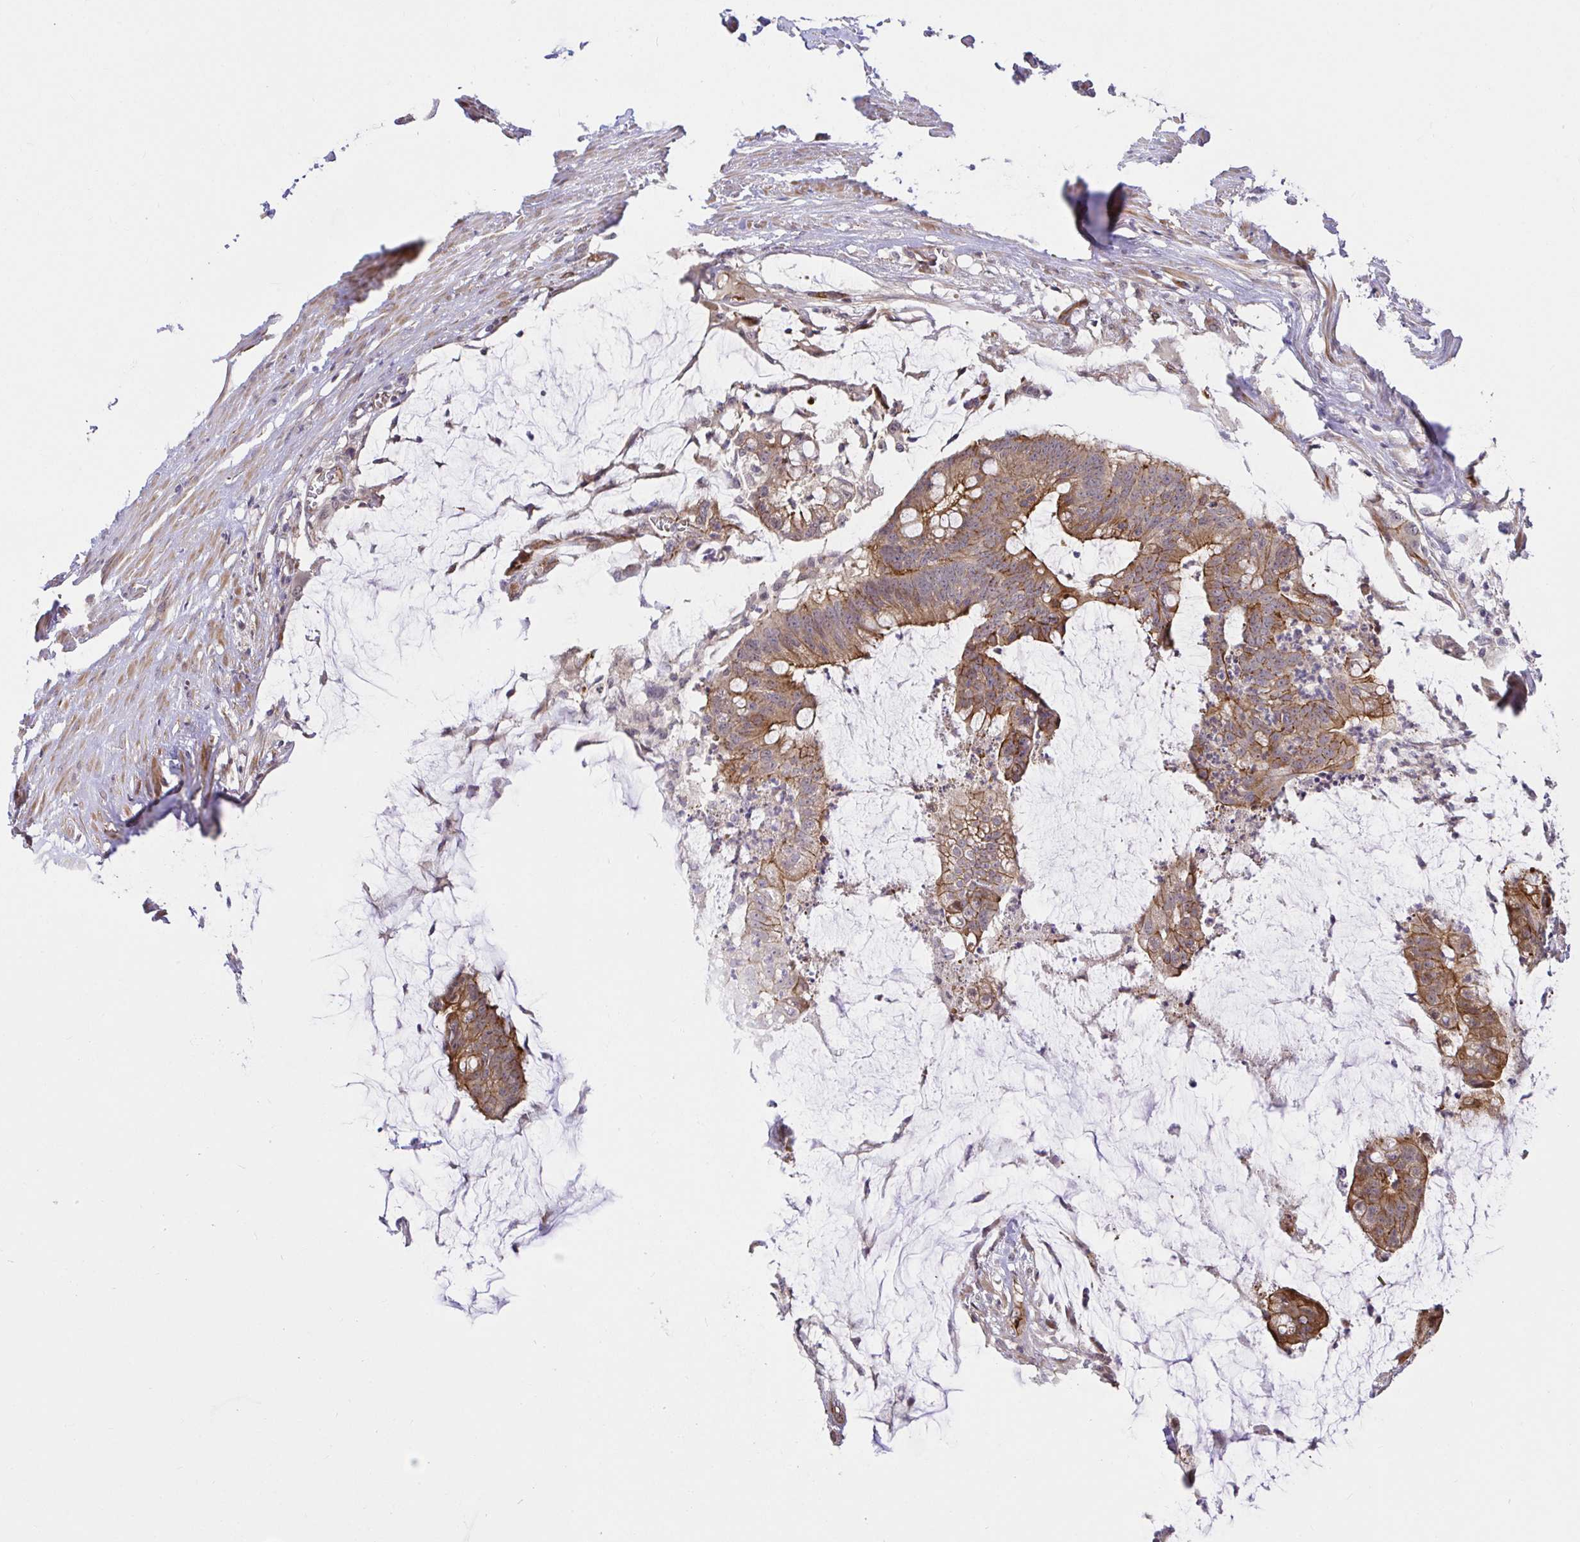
{"staining": {"intensity": "moderate", "quantity": ">75%", "location": "cytoplasmic/membranous"}, "tissue": "colorectal cancer", "cell_type": "Tumor cells", "image_type": "cancer", "snomed": [{"axis": "morphology", "description": "Adenocarcinoma, NOS"}, {"axis": "topography", "description": "Colon"}], "caption": "A micrograph of human colorectal cancer stained for a protein displays moderate cytoplasmic/membranous brown staining in tumor cells.", "gene": "TRIM55", "patient": {"sex": "male", "age": 62}}